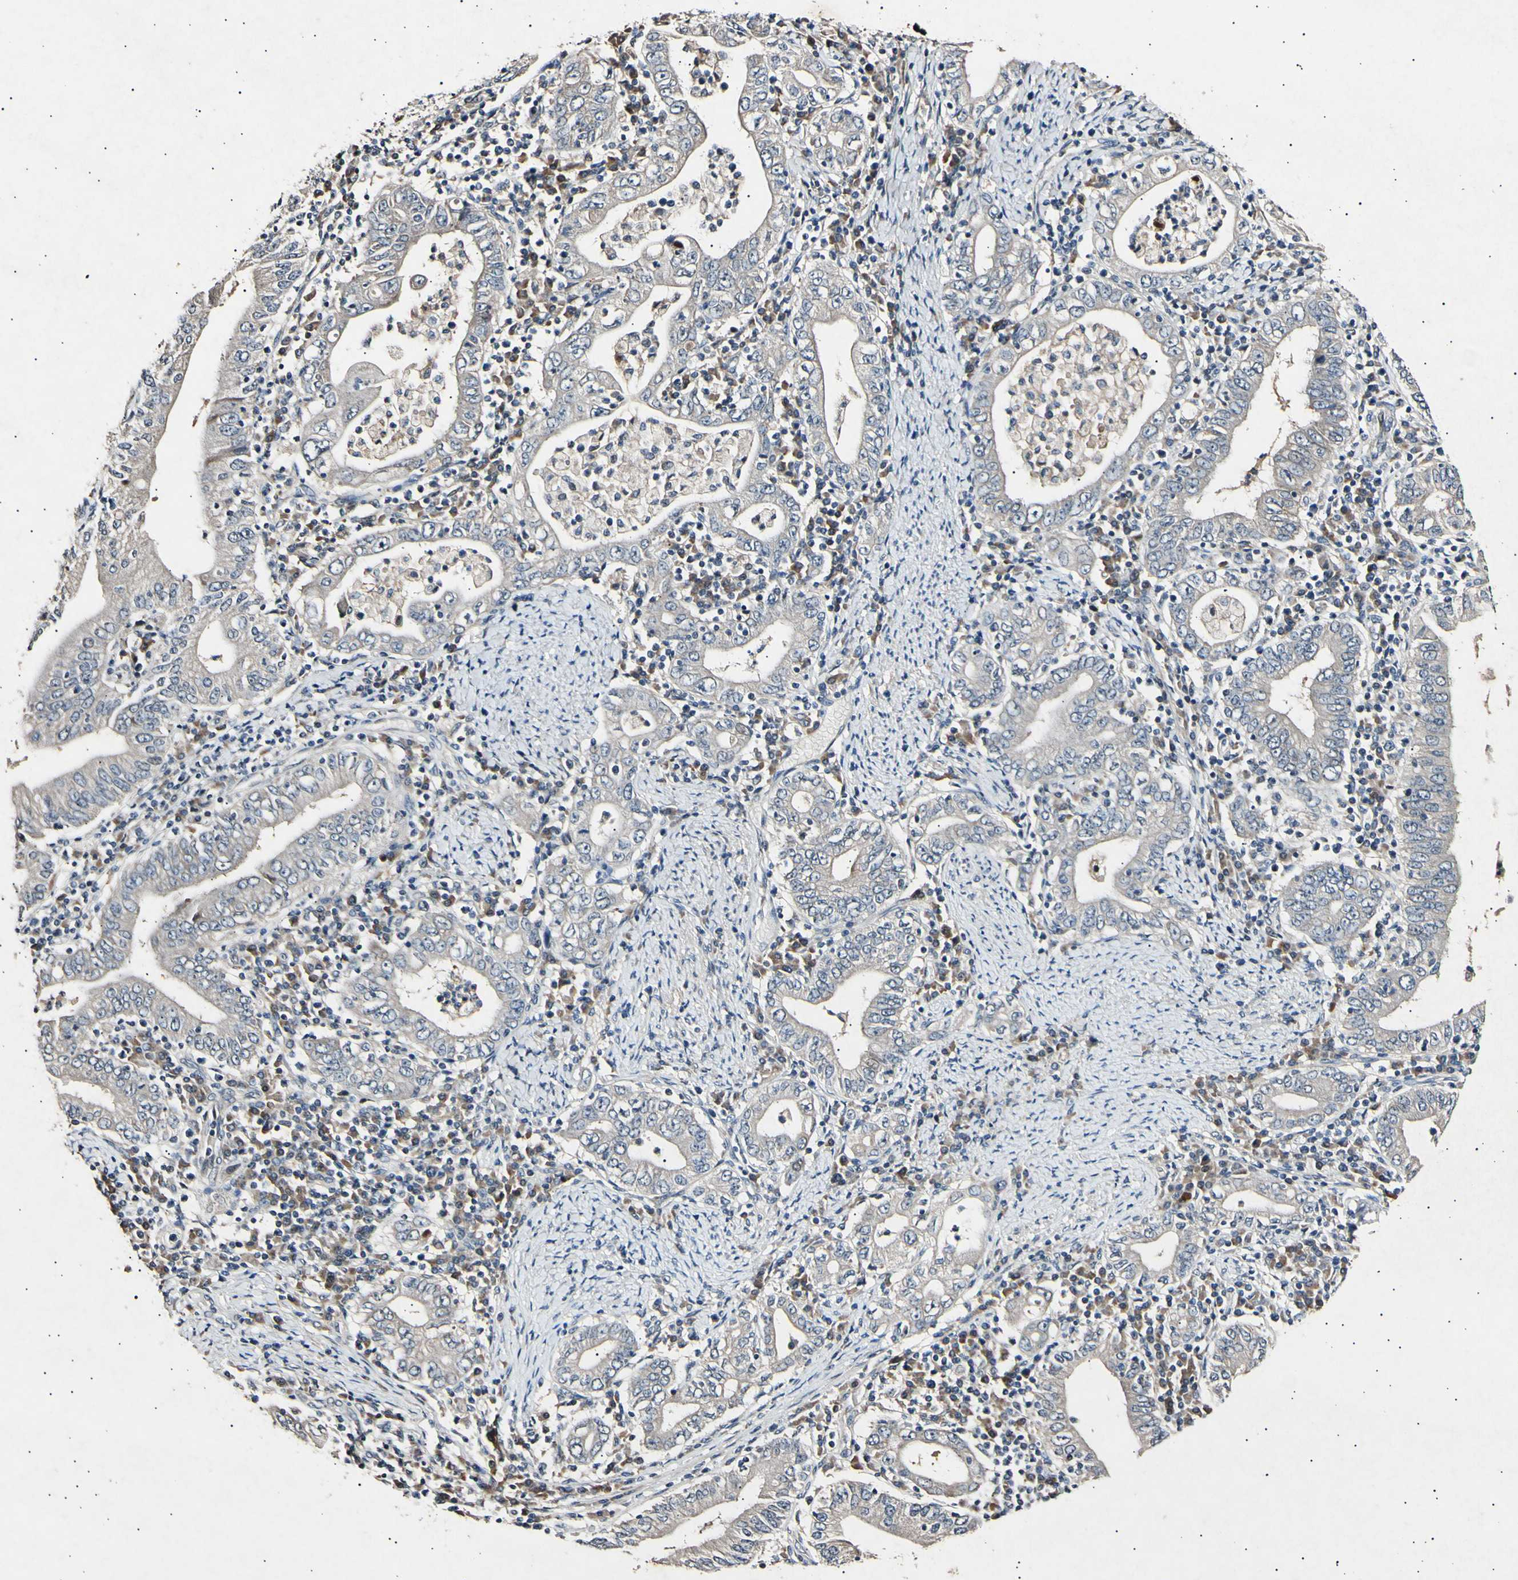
{"staining": {"intensity": "negative", "quantity": "none", "location": "none"}, "tissue": "stomach cancer", "cell_type": "Tumor cells", "image_type": "cancer", "snomed": [{"axis": "morphology", "description": "Normal tissue, NOS"}, {"axis": "morphology", "description": "Adenocarcinoma, NOS"}, {"axis": "topography", "description": "Esophagus"}, {"axis": "topography", "description": "Stomach, upper"}, {"axis": "topography", "description": "Peripheral nerve tissue"}], "caption": "Tumor cells show no significant protein expression in stomach adenocarcinoma.", "gene": "ADCY3", "patient": {"sex": "male", "age": 62}}